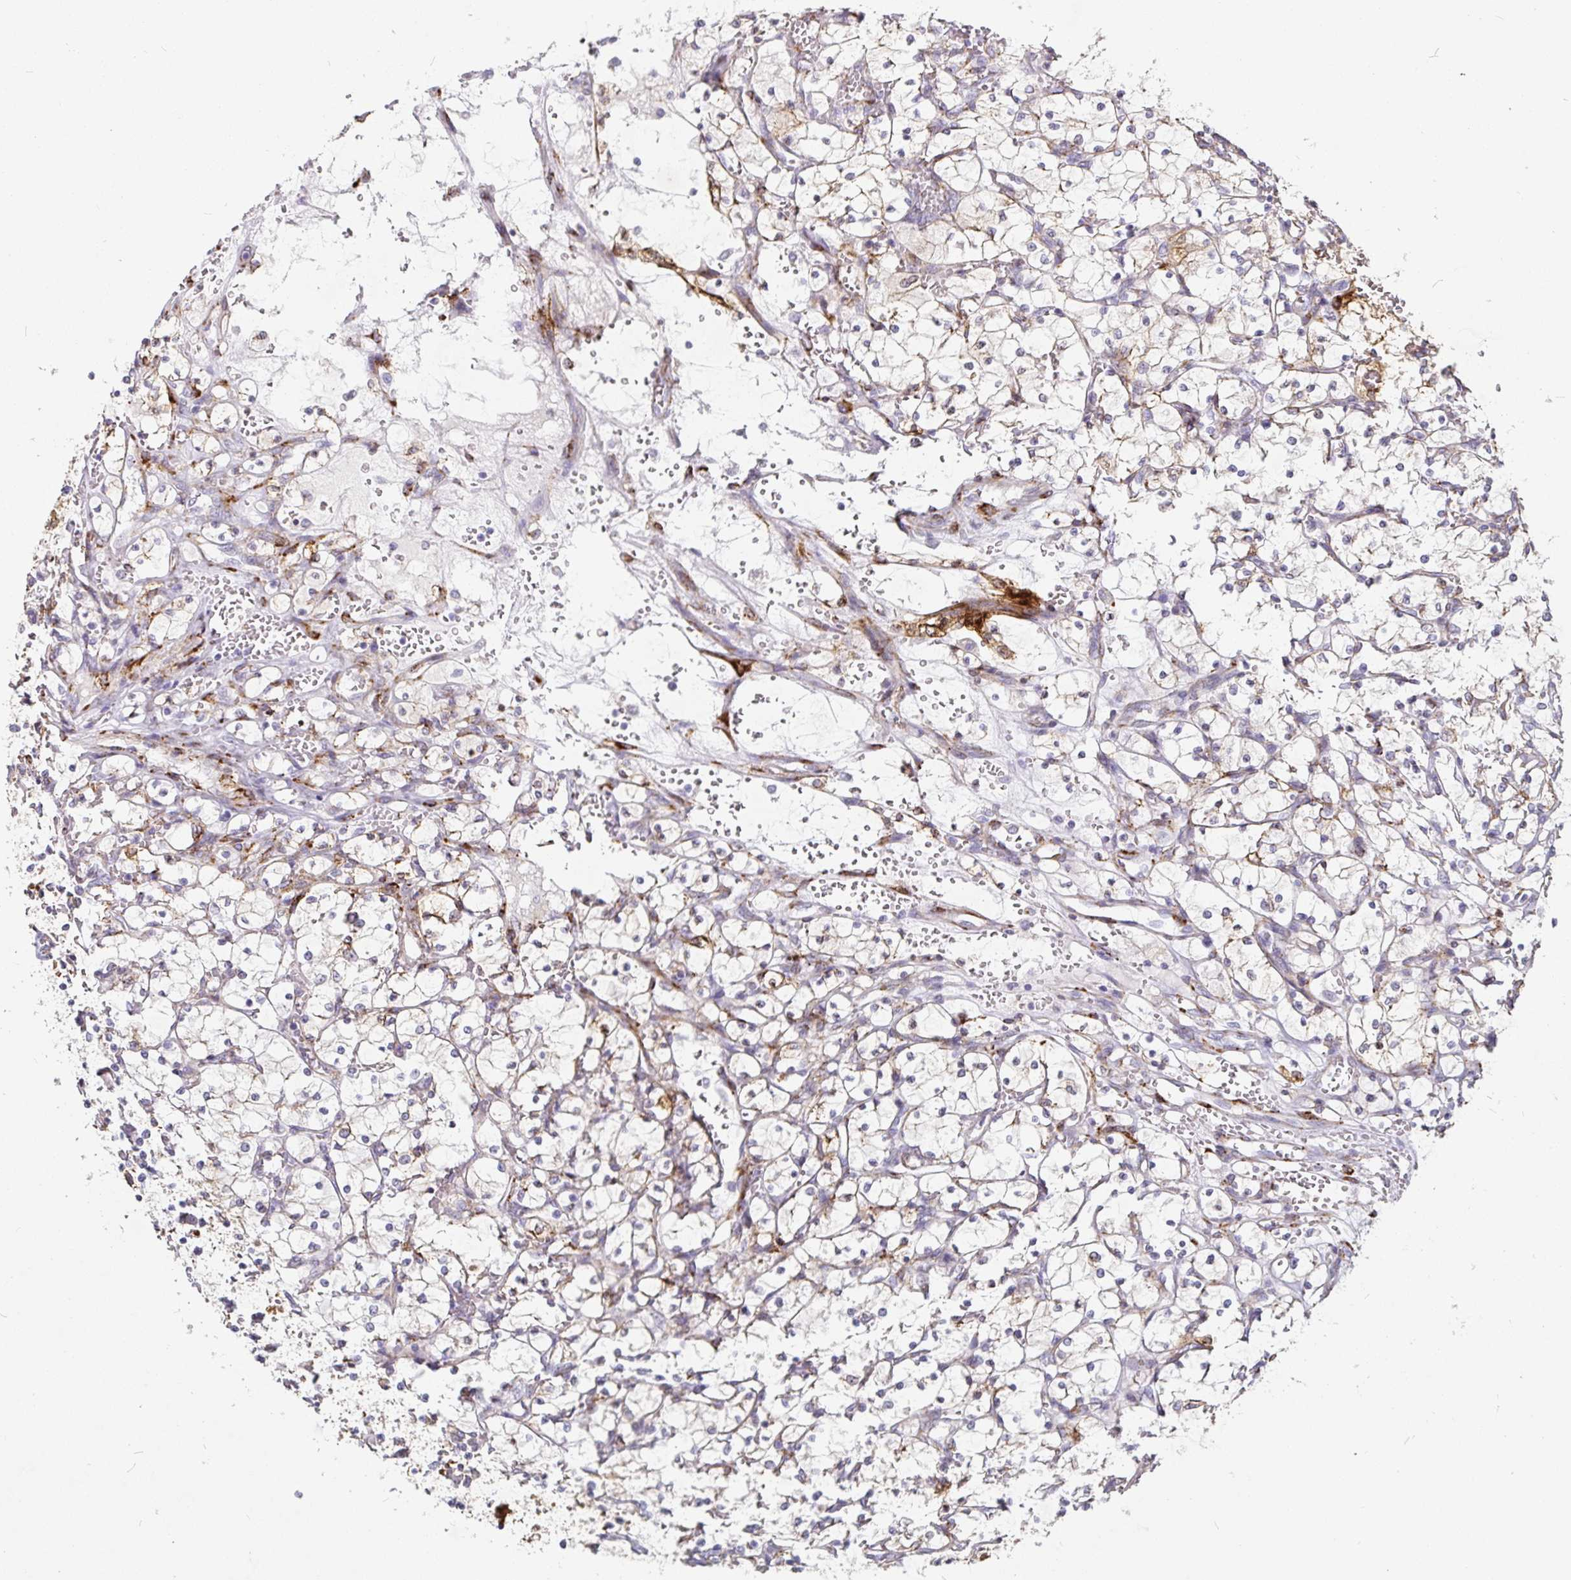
{"staining": {"intensity": "negative", "quantity": "none", "location": "none"}, "tissue": "renal cancer", "cell_type": "Tumor cells", "image_type": "cancer", "snomed": [{"axis": "morphology", "description": "Adenocarcinoma, NOS"}, {"axis": "topography", "description": "Kidney"}], "caption": "Tumor cells show no significant staining in adenocarcinoma (renal).", "gene": "P4HA2", "patient": {"sex": "female", "age": 69}}